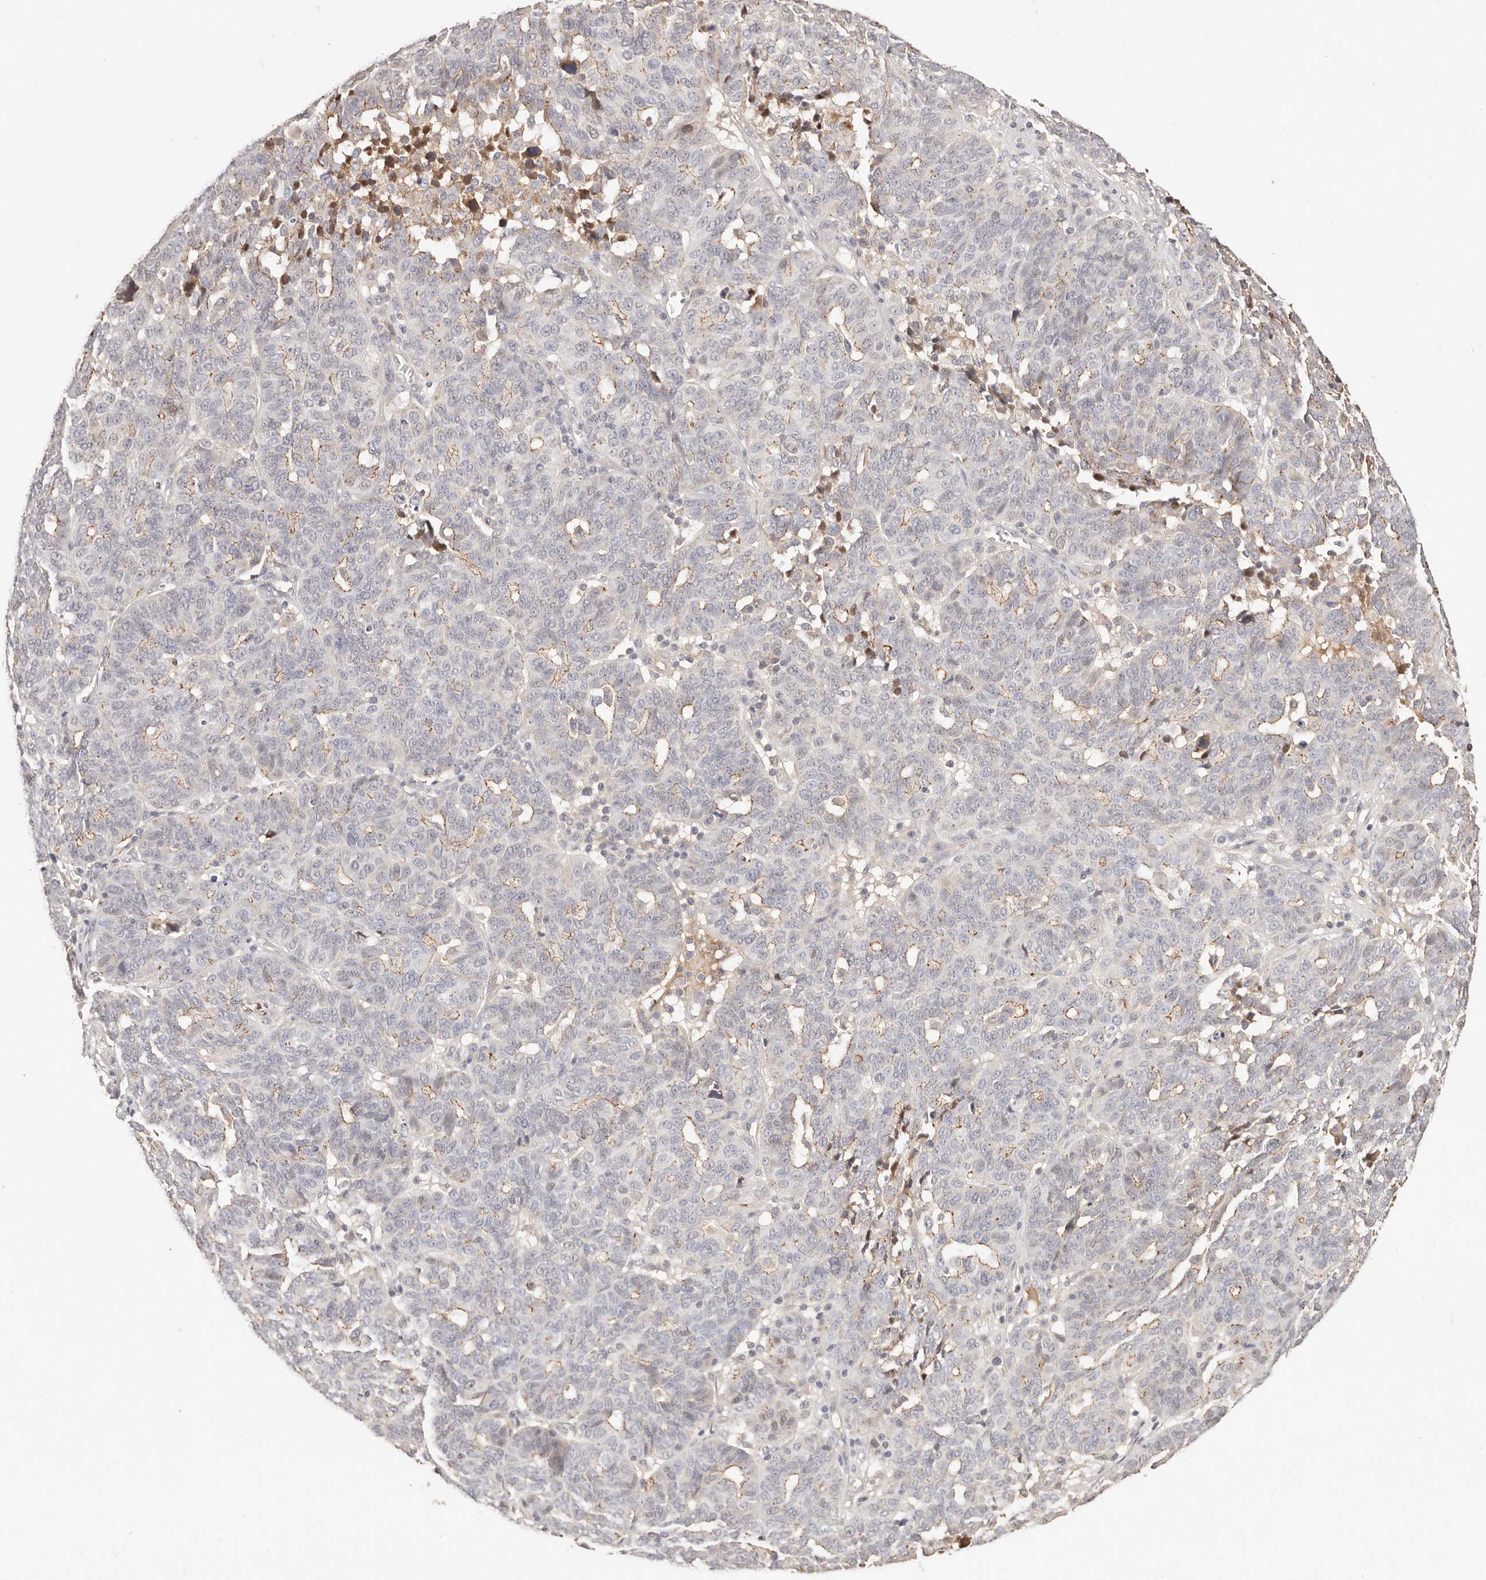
{"staining": {"intensity": "weak", "quantity": "<25%", "location": "cytoplasmic/membranous"}, "tissue": "ovarian cancer", "cell_type": "Tumor cells", "image_type": "cancer", "snomed": [{"axis": "morphology", "description": "Cystadenocarcinoma, serous, NOS"}, {"axis": "topography", "description": "Ovary"}], "caption": "A high-resolution histopathology image shows immunohistochemistry staining of ovarian serous cystadenocarcinoma, which demonstrates no significant positivity in tumor cells.", "gene": "CXADR", "patient": {"sex": "female", "age": 59}}